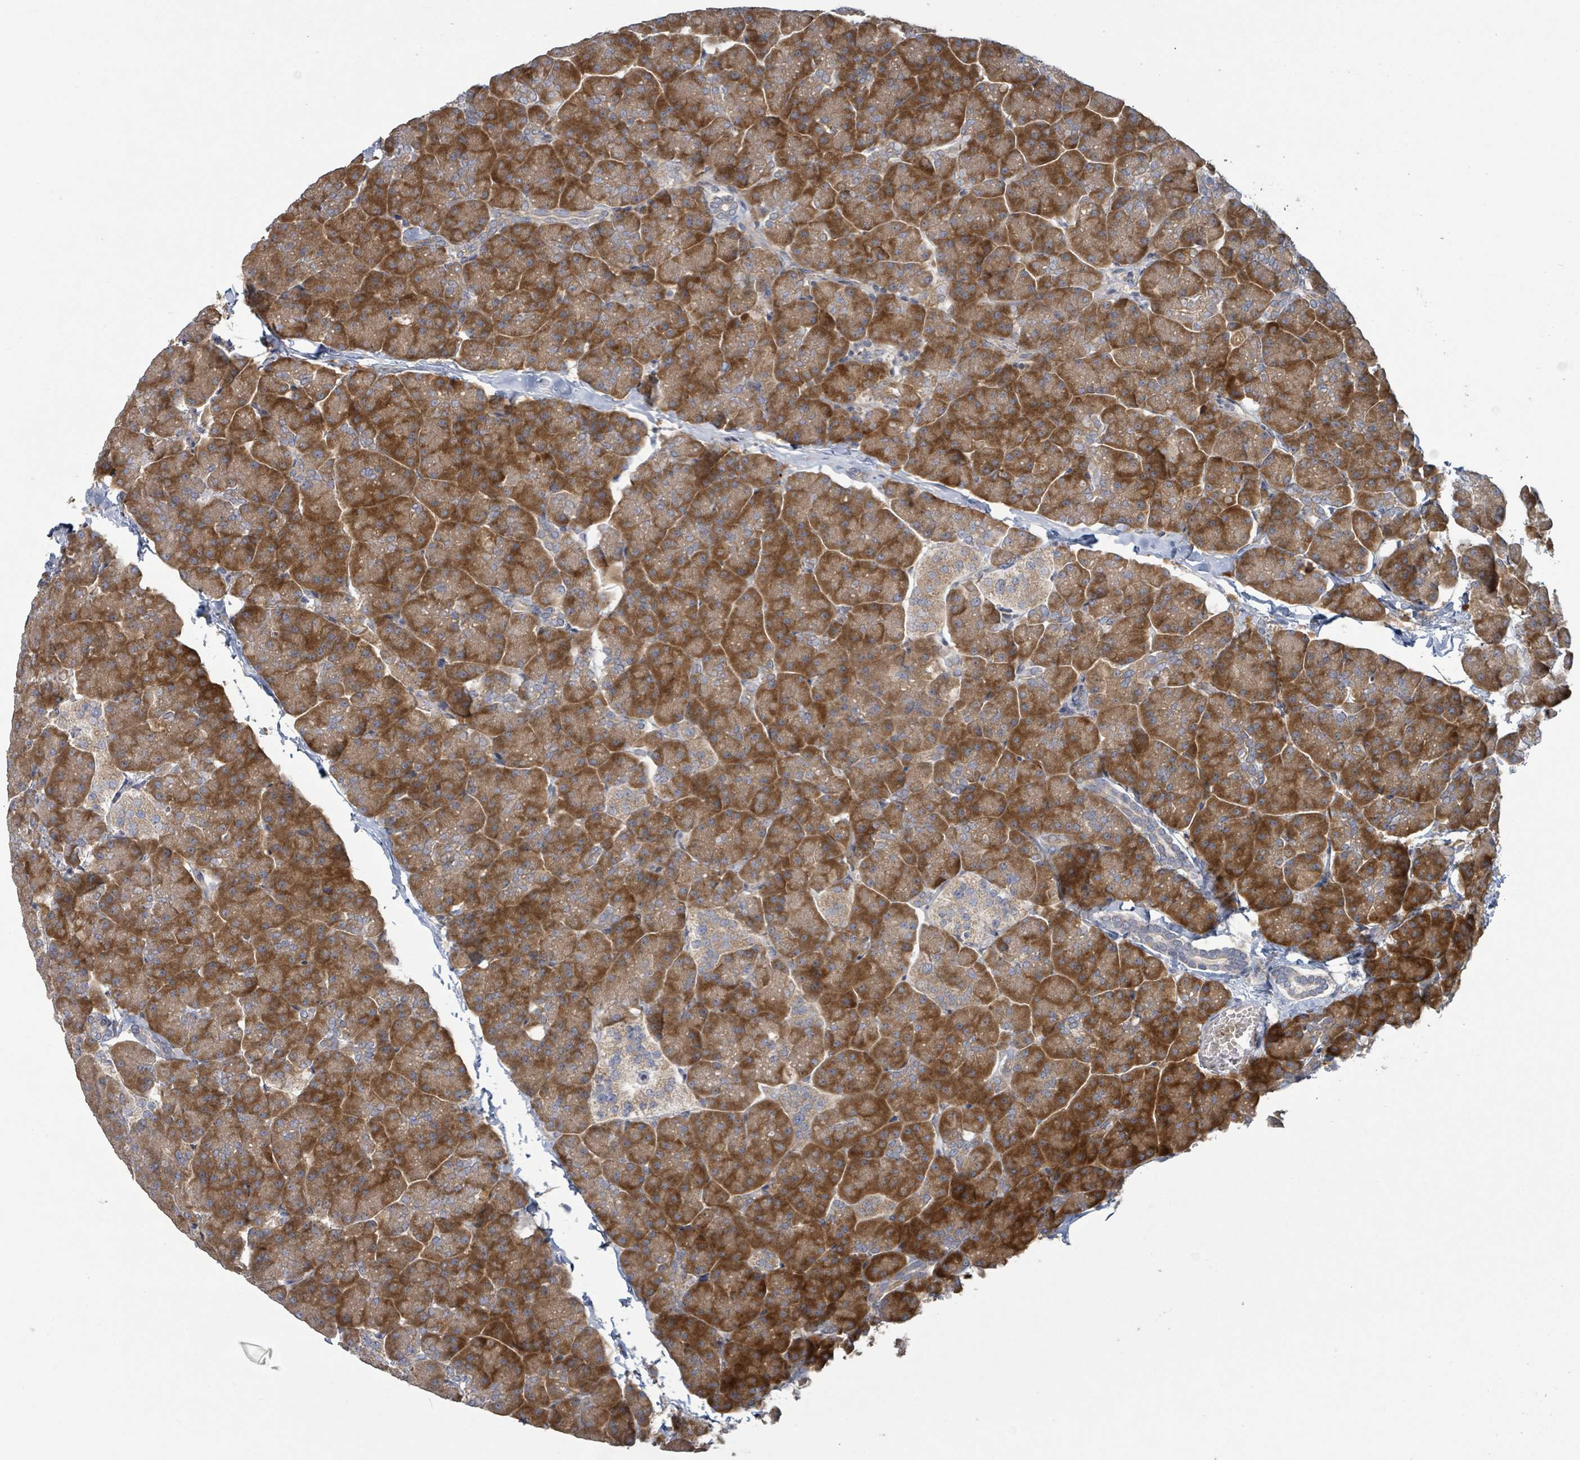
{"staining": {"intensity": "strong", "quantity": "25%-75%", "location": "cytoplasmic/membranous"}, "tissue": "pancreas", "cell_type": "Exocrine glandular cells", "image_type": "normal", "snomed": [{"axis": "morphology", "description": "Normal tissue, NOS"}, {"axis": "topography", "description": "Pancreas"}, {"axis": "topography", "description": "Peripheral nerve tissue"}], "caption": "DAB immunohistochemical staining of normal human pancreas demonstrates strong cytoplasmic/membranous protein positivity in approximately 25%-75% of exocrine glandular cells. Nuclei are stained in blue.", "gene": "RPL32", "patient": {"sex": "male", "age": 54}}